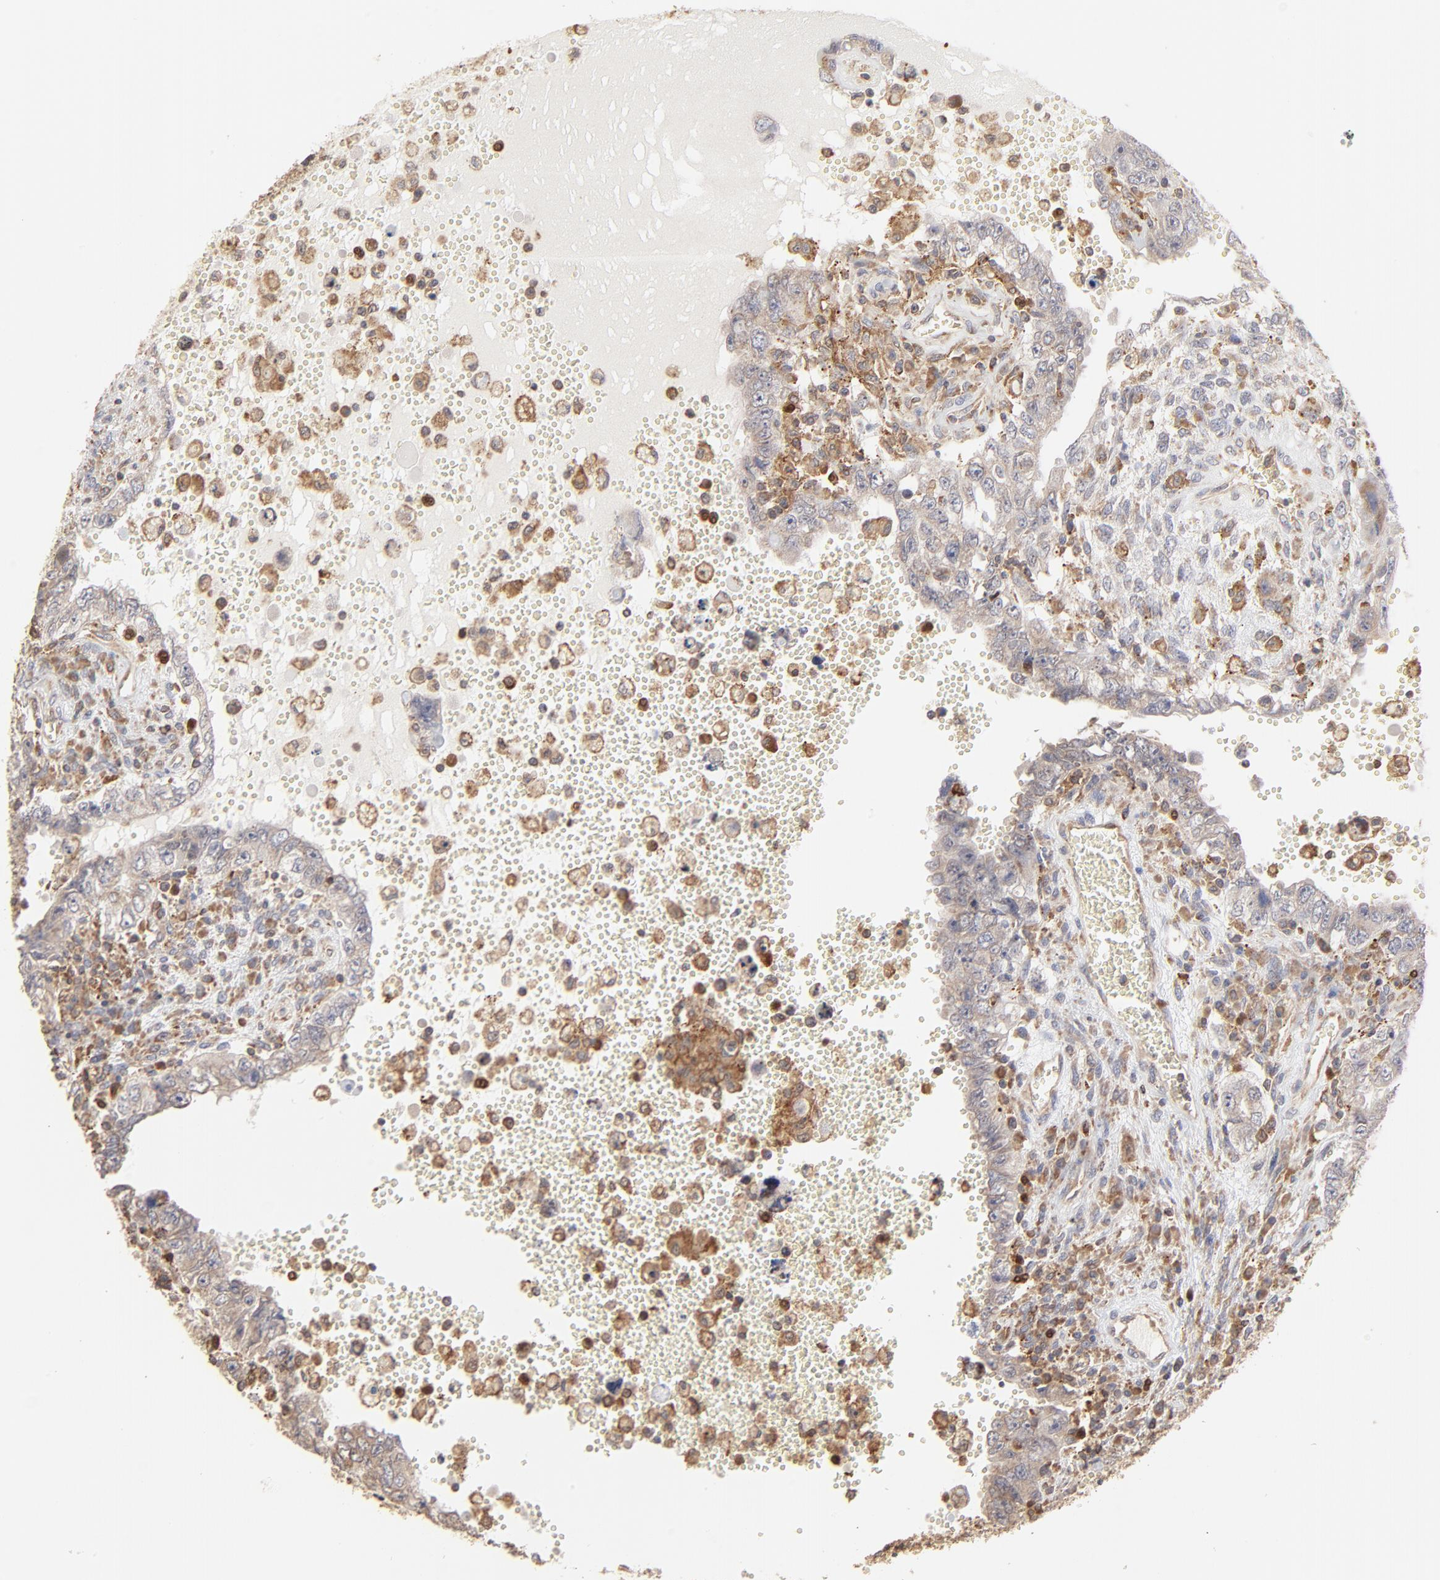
{"staining": {"intensity": "weak", "quantity": "25%-75%", "location": "cytoplasmic/membranous"}, "tissue": "testis cancer", "cell_type": "Tumor cells", "image_type": "cancer", "snomed": [{"axis": "morphology", "description": "Carcinoma, Embryonal, NOS"}, {"axis": "topography", "description": "Testis"}], "caption": "About 25%-75% of tumor cells in human testis cancer (embryonal carcinoma) reveal weak cytoplasmic/membranous protein staining as visualized by brown immunohistochemical staining.", "gene": "RNF213", "patient": {"sex": "male", "age": 26}}